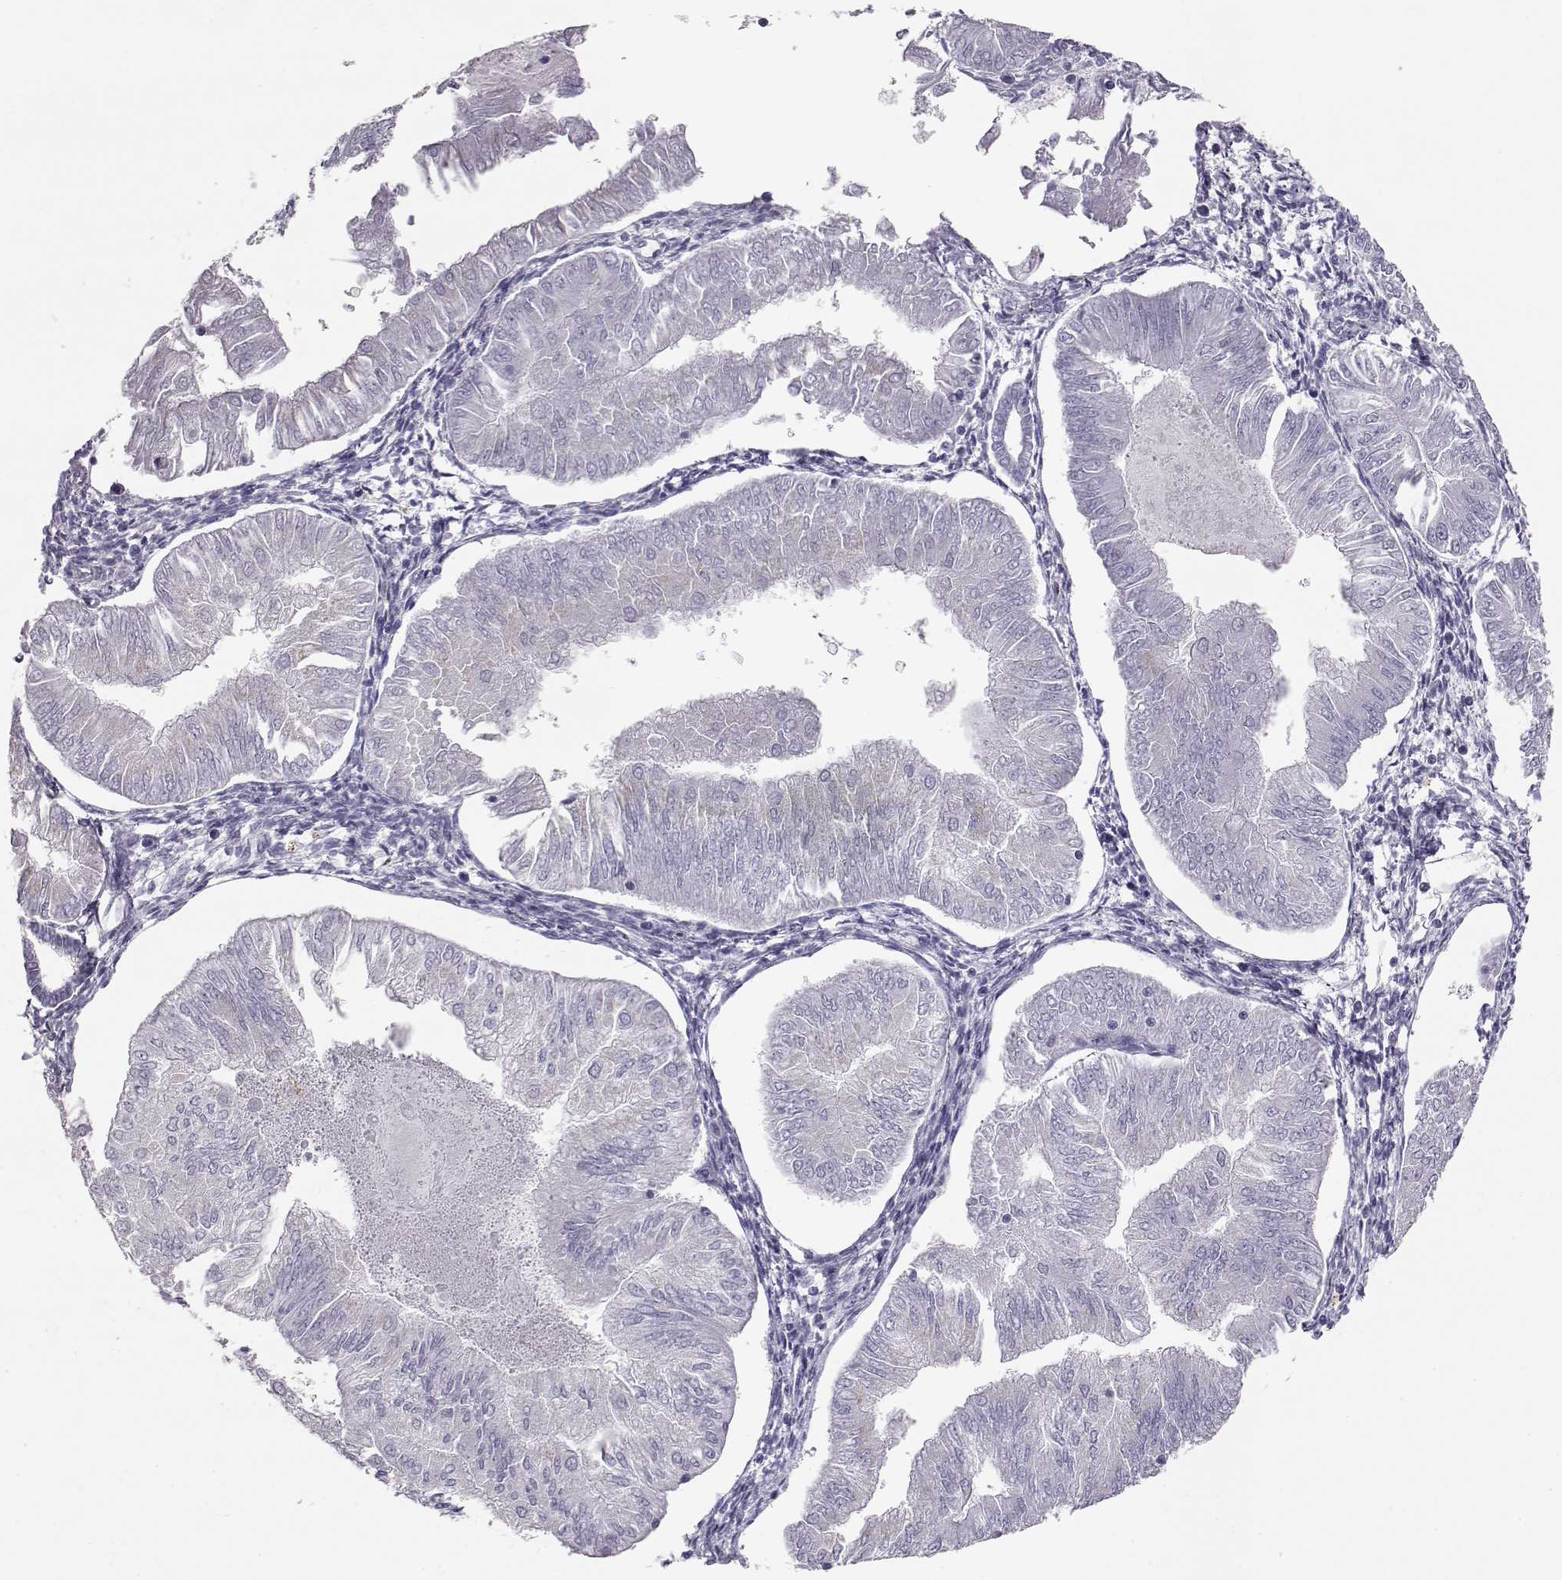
{"staining": {"intensity": "negative", "quantity": "none", "location": "none"}, "tissue": "endometrial cancer", "cell_type": "Tumor cells", "image_type": "cancer", "snomed": [{"axis": "morphology", "description": "Adenocarcinoma, NOS"}, {"axis": "topography", "description": "Endometrium"}], "caption": "An IHC histopathology image of endometrial cancer is shown. There is no staining in tumor cells of endometrial cancer.", "gene": "RD3", "patient": {"sex": "female", "age": 53}}